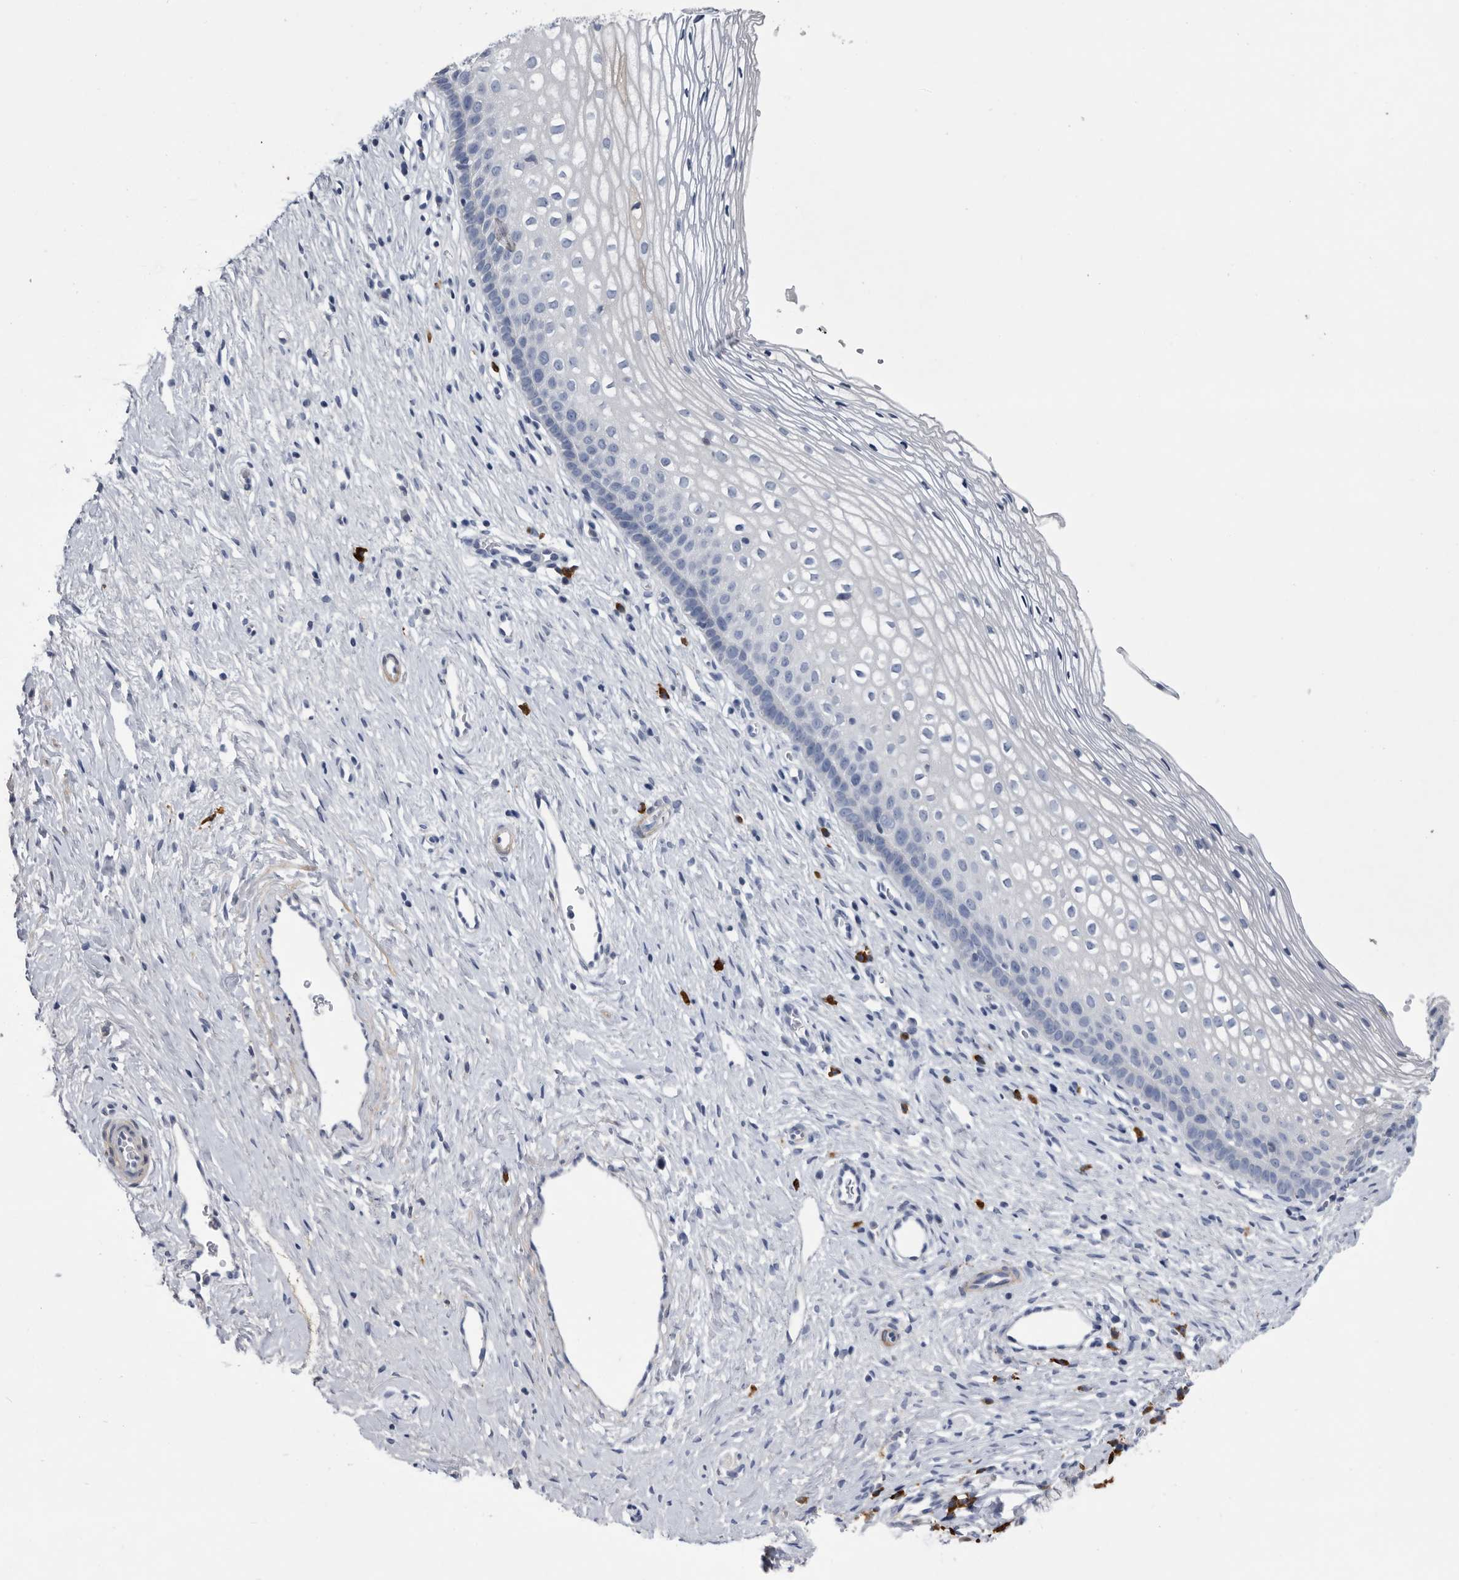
{"staining": {"intensity": "negative", "quantity": "none", "location": "none"}, "tissue": "cervix", "cell_type": "Glandular cells", "image_type": "normal", "snomed": [{"axis": "morphology", "description": "Normal tissue, NOS"}, {"axis": "topography", "description": "Cervix"}], "caption": "An IHC histopathology image of normal cervix is shown. There is no staining in glandular cells of cervix.", "gene": "BTBD6", "patient": {"sex": "female", "age": 27}}